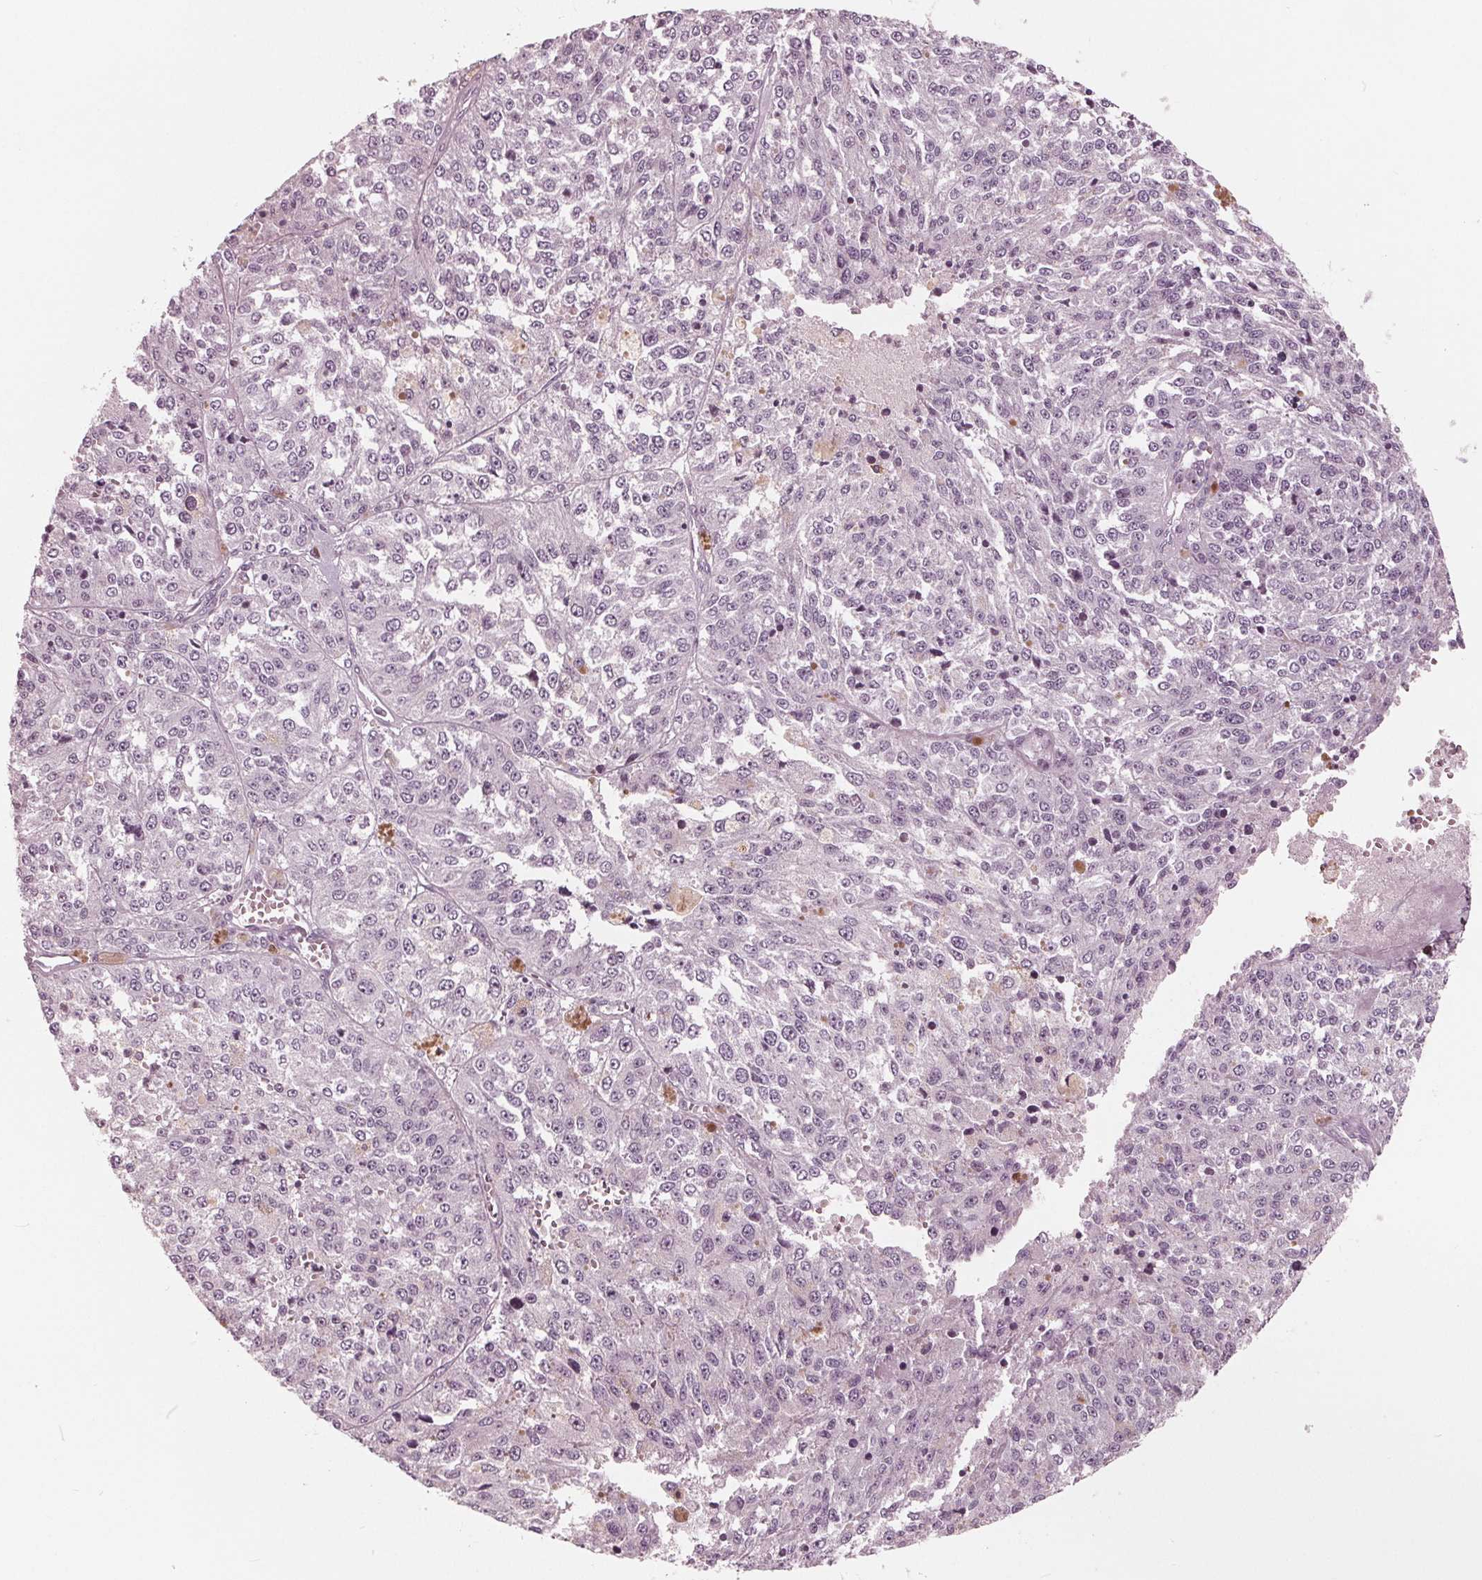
{"staining": {"intensity": "negative", "quantity": "none", "location": "none"}, "tissue": "melanoma", "cell_type": "Tumor cells", "image_type": "cancer", "snomed": [{"axis": "morphology", "description": "Malignant melanoma, Metastatic site"}, {"axis": "topography", "description": "Lymph node"}], "caption": "This is an immunohistochemistry (IHC) photomicrograph of malignant melanoma (metastatic site). There is no positivity in tumor cells.", "gene": "ING3", "patient": {"sex": "female", "age": 64}}